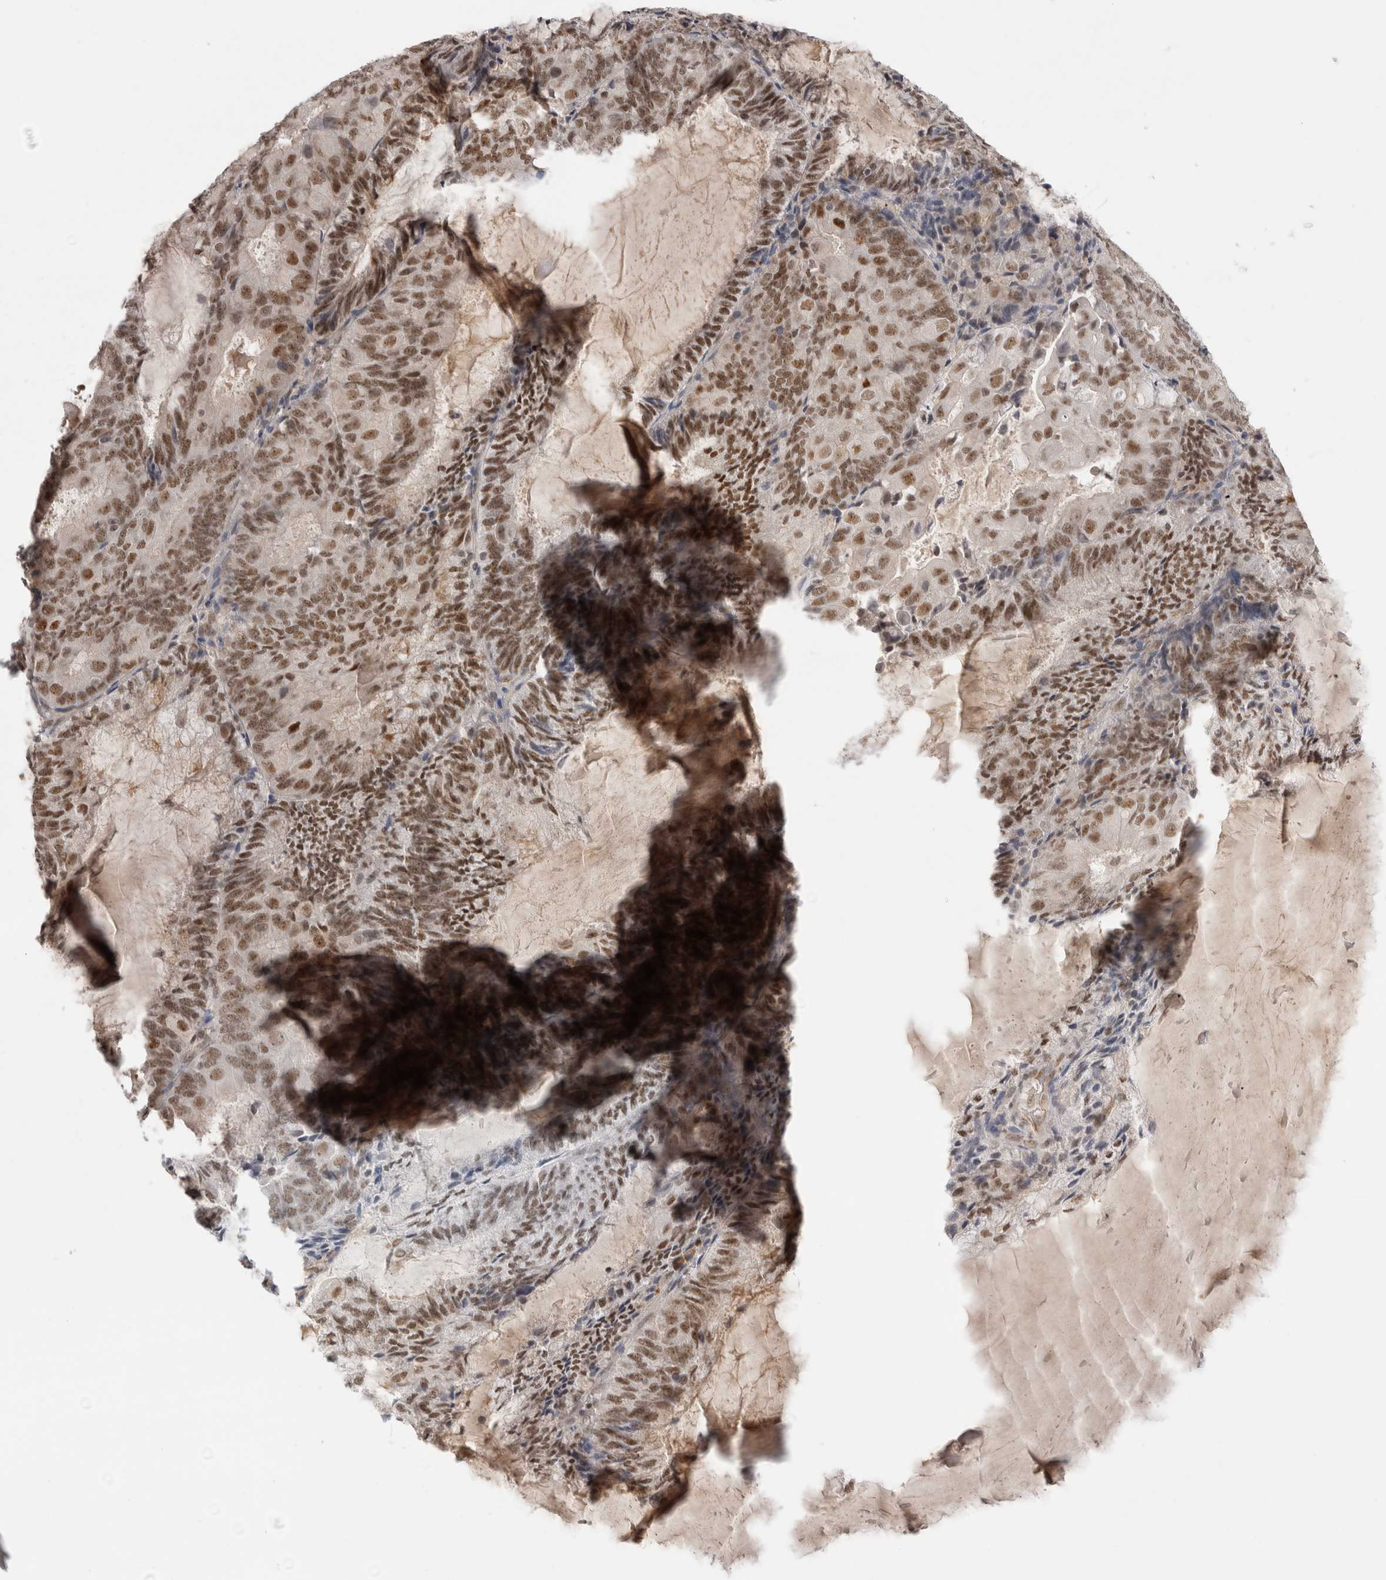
{"staining": {"intensity": "moderate", "quantity": ">75%", "location": "nuclear"}, "tissue": "endometrial cancer", "cell_type": "Tumor cells", "image_type": "cancer", "snomed": [{"axis": "morphology", "description": "Adenocarcinoma, NOS"}, {"axis": "topography", "description": "Endometrium"}], "caption": "The photomicrograph demonstrates staining of adenocarcinoma (endometrial), revealing moderate nuclear protein positivity (brown color) within tumor cells. (Brightfield microscopy of DAB IHC at high magnification).", "gene": "ZNF24", "patient": {"sex": "female", "age": 81}}